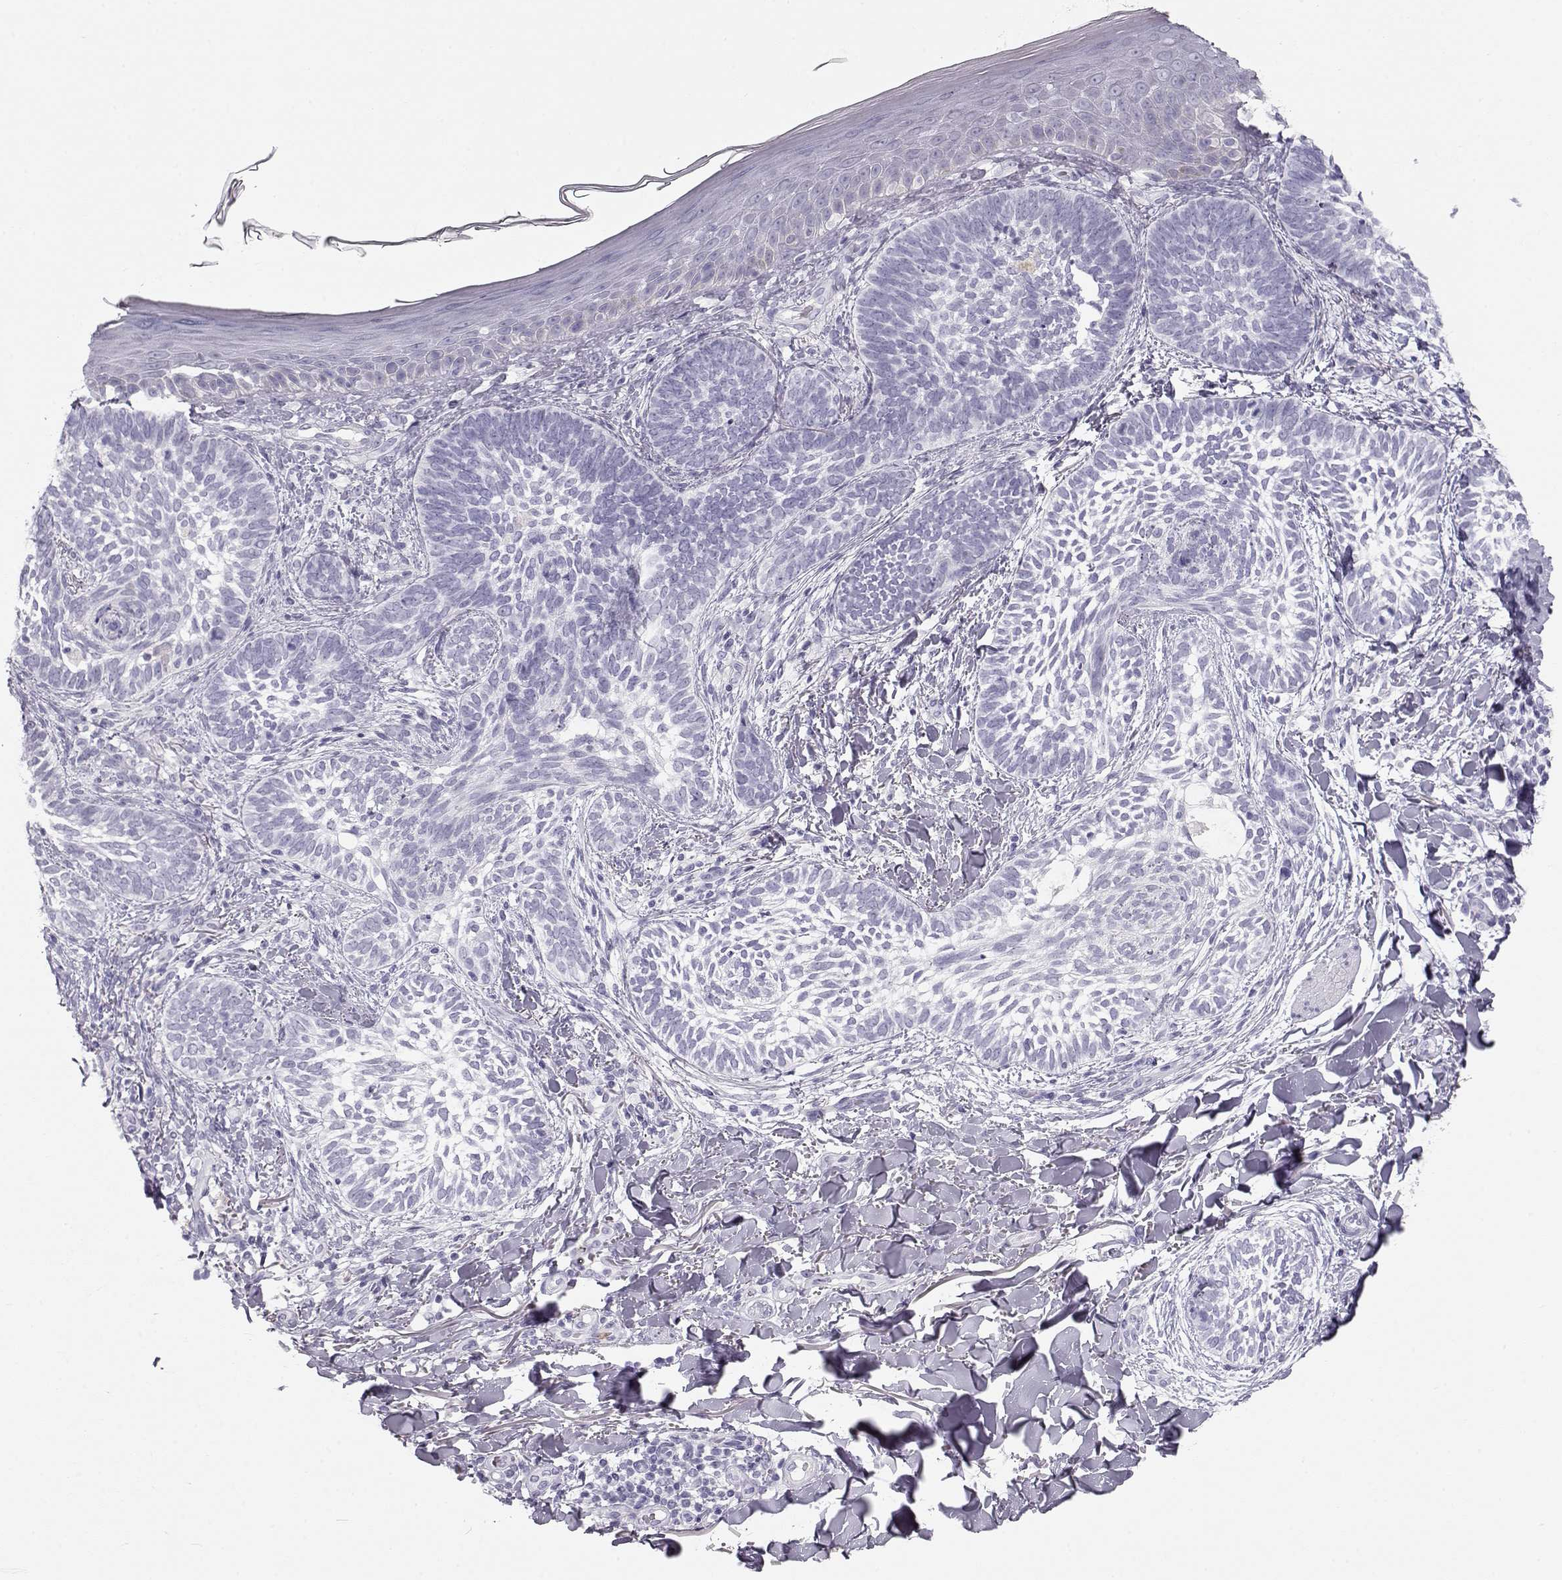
{"staining": {"intensity": "negative", "quantity": "none", "location": "none"}, "tissue": "skin cancer", "cell_type": "Tumor cells", "image_type": "cancer", "snomed": [{"axis": "morphology", "description": "Normal tissue, NOS"}, {"axis": "morphology", "description": "Basal cell carcinoma"}, {"axis": "topography", "description": "Skin"}], "caption": "Tumor cells are negative for brown protein staining in skin basal cell carcinoma. The staining was performed using DAB to visualize the protein expression in brown, while the nuclei were stained in blue with hematoxylin (Magnification: 20x).", "gene": "MIP", "patient": {"sex": "male", "age": 46}}